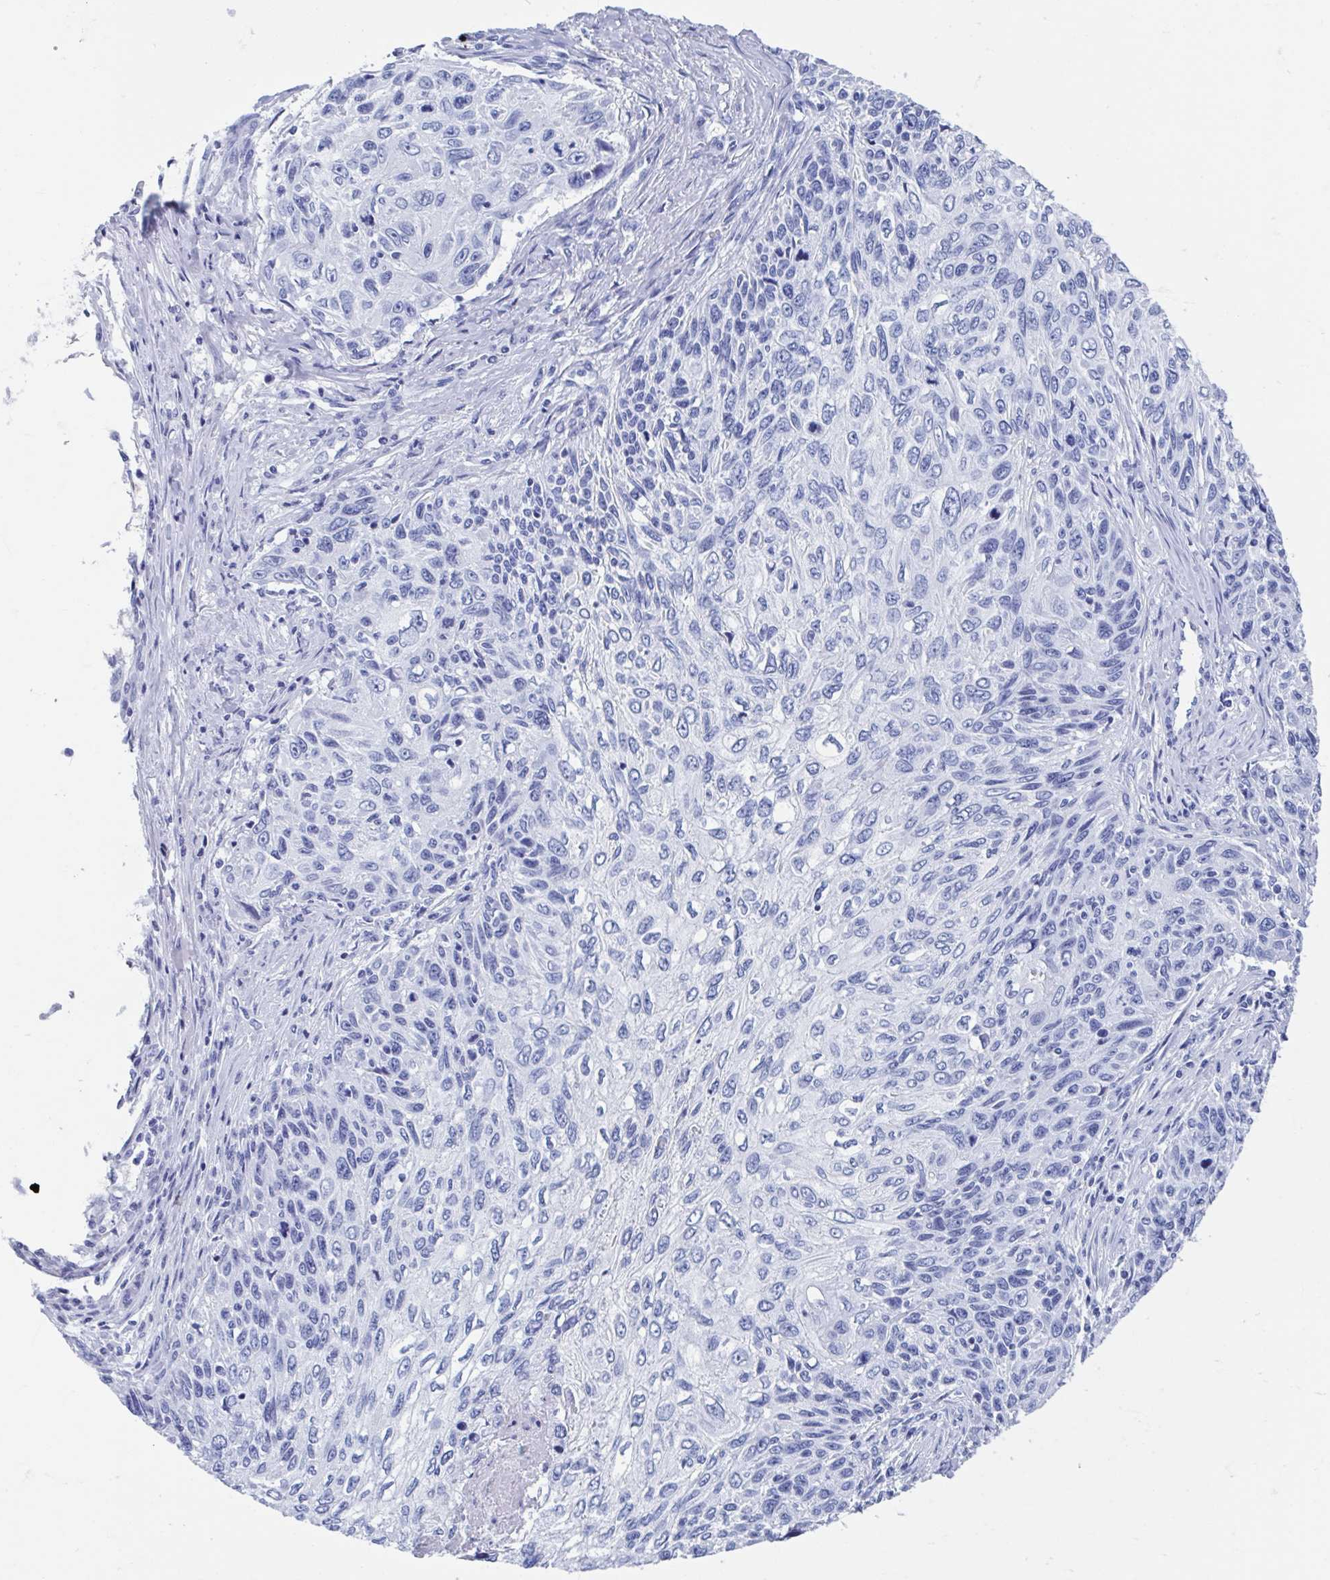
{"staining": {"intensity": "negative", "quantity": "none", "location": "none"}, "tissue": "skin cancer", "cell_type": "Tumor cells", "image_type": "cancer", "snomed": [{"axis": "morphology", "description": "Squamous cell carcinoma, NOS"}, {"axis": "topography", "description": "Skin"}], "caption": "A high-resolution photomicrograph shows immunohistochemistry (IHC) staining of skin squamous cell carcinoma, which shows no significant positivity in tumor cells.", "gene": "C10orf53", "patient": {"sex": "male", "age": 92}}